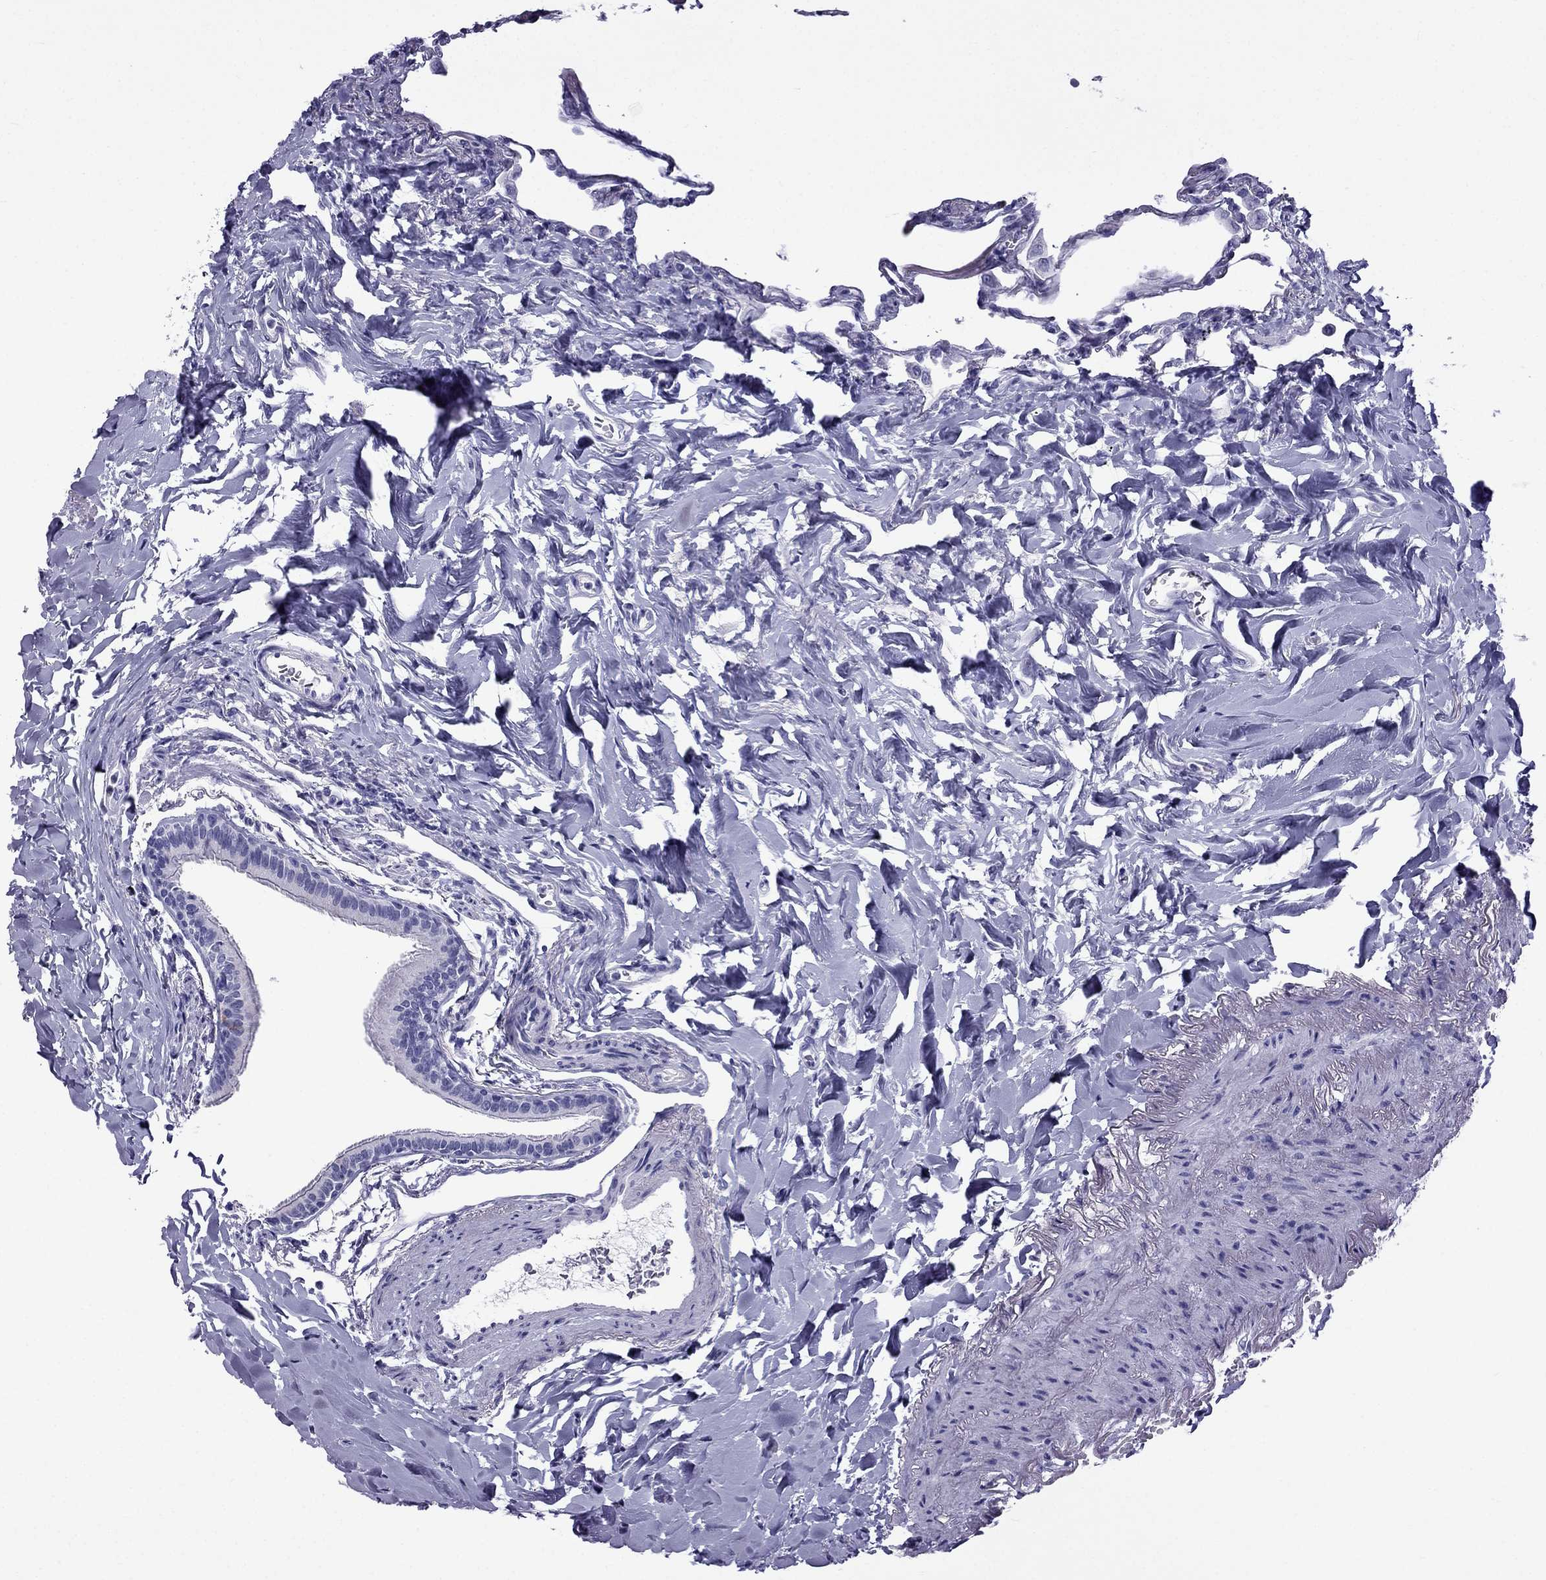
{"staining": {"intensity": "negative", "quantity": "none", "location": "none"}, "tissue": "lung", "cell_type": "Alveolar cells", "image_type": "normal", "snomed": [{"axis": "morphology", "description": "Normal tissue, NOS"}, {"axis": "topography", "description": "Lung"}], "caption": "This micrograph is of normal lung stained with immunohistochemistry (IHC) to label a protein in brown with the nuclei are counter-stained blue. There is no expression in alveolar cells.", "gene": "TFF3", "patient": {"sex": "female", "age": 57}}